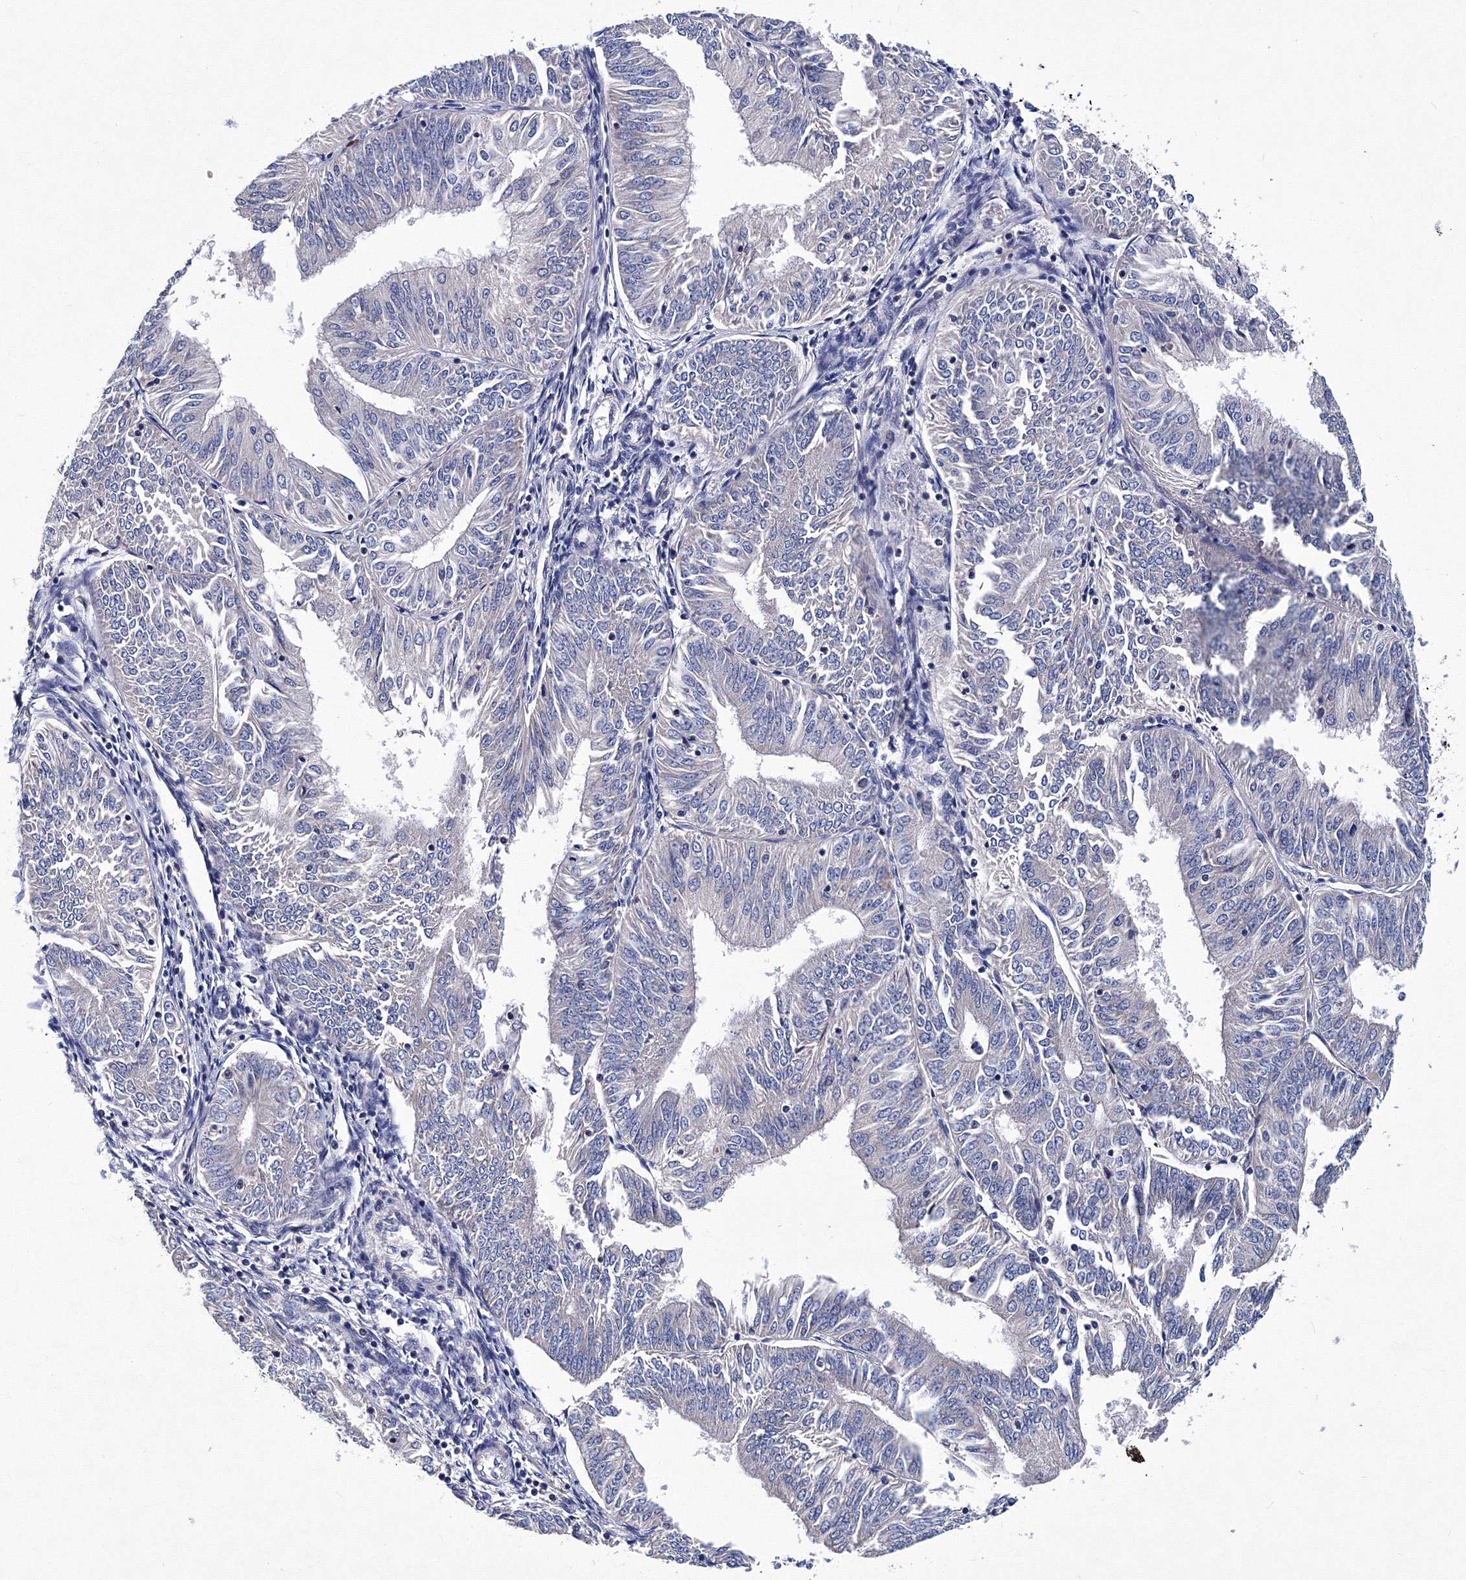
{"staining": {"intensity": "negative", "quantity": "none", "location": "none"}, "tissue": "endometrial cancer", "cell_type": "Tumor cells", "image_type": "cancer", "snomed": [{"axis": "morphology", "description": "Adenocarcinoma, NOS"}, {"axis": "topography", "description": "Endometrium"}], "caption": "IHC micrograph of neoplastic tissue: human endometrial cancer (adenocarcinoma) stained with DAB reveals no significant protein staining in tumor cells. Nuclei are stained in blue.", "gene": "TRPM2", "patient": {"sex": "female", "age": 58}}